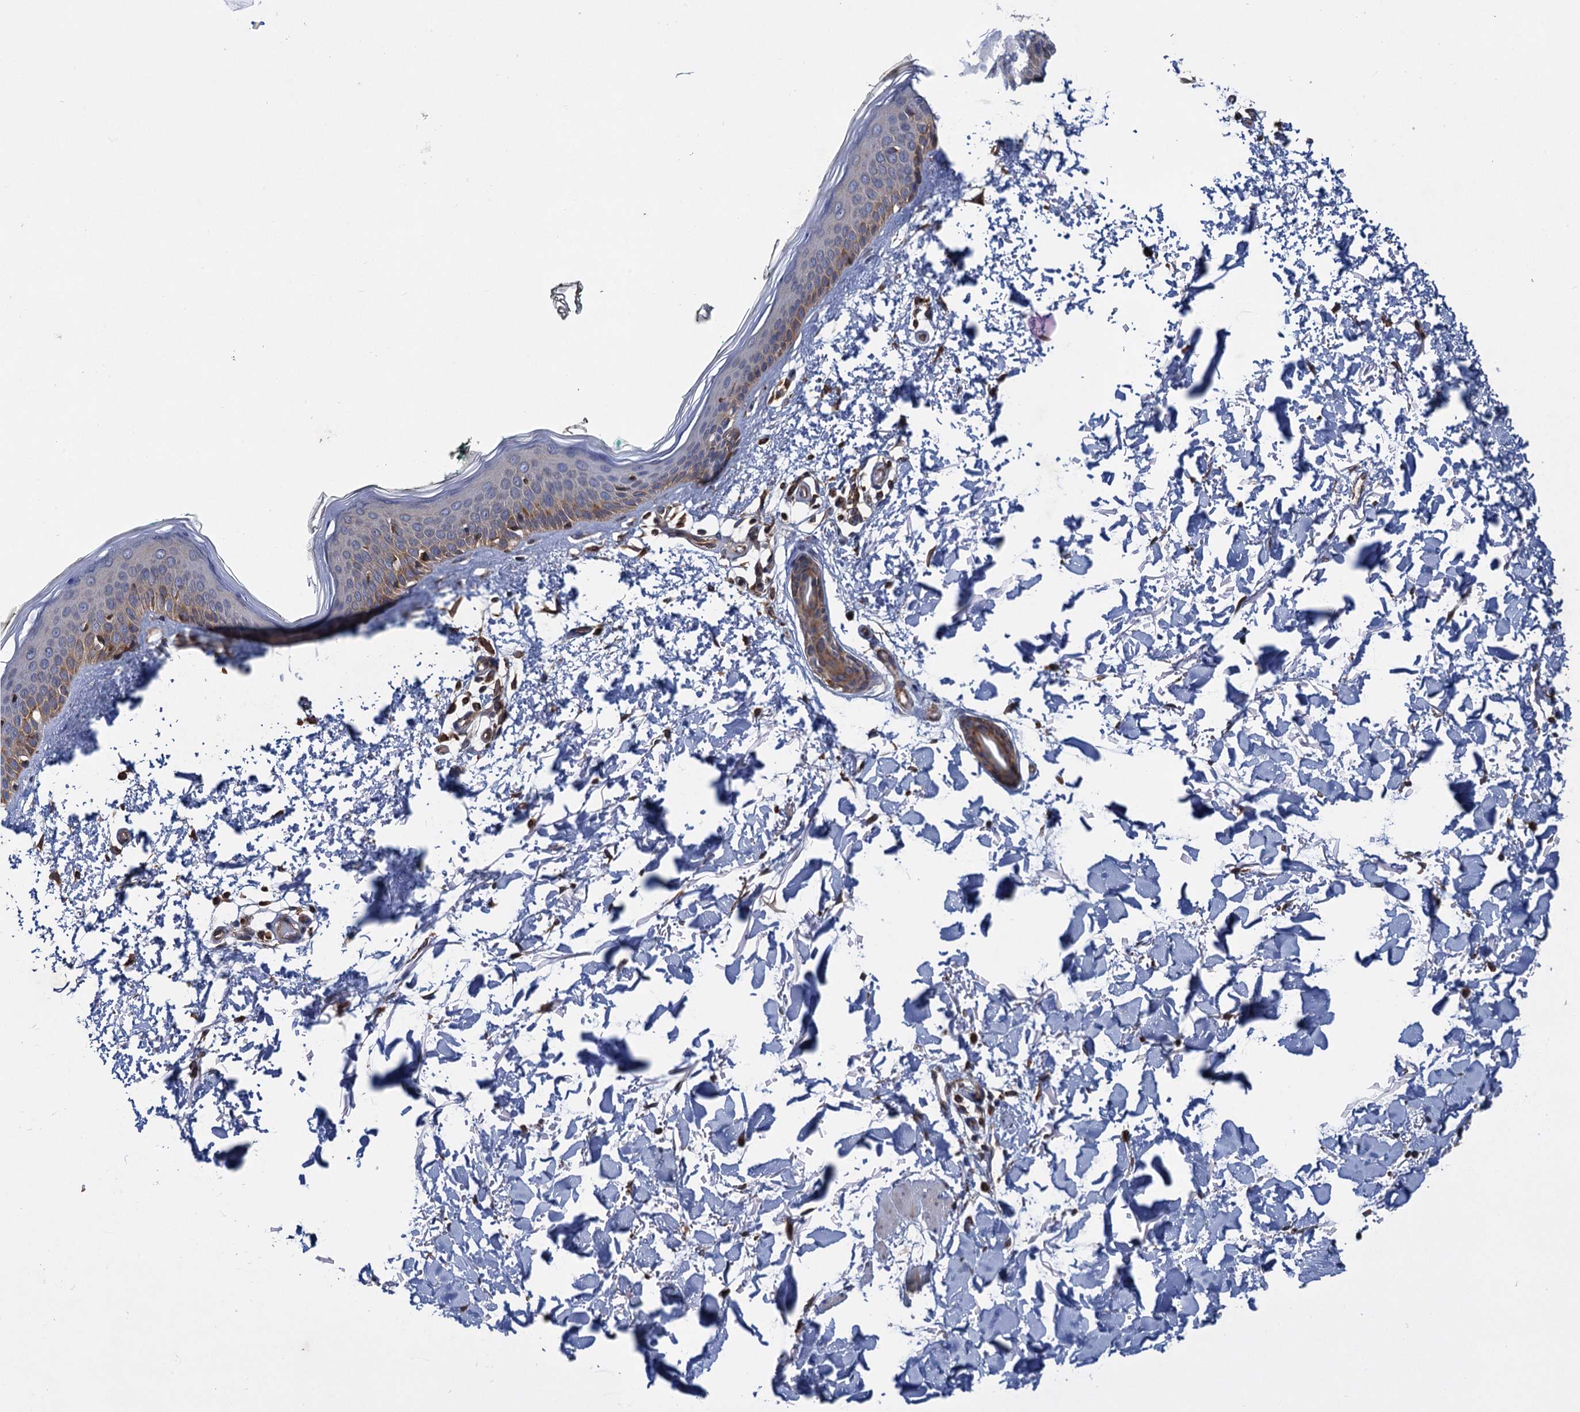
{"staining": {"intensity": "moderate", "quantity": "<25%", "location": "cytoplasmic/membranous"}, "tissue": "skin", "cell_type": "Fibroblasts", "image_type": "normal", "snomed": [{"axis": "morphology", "description": "Normal tissue, NOS"}, {"axis": "topography", "description": "Skin"}], "caption": "Human skin stained with a brown dye shows moderate cytoplasmic/membranous positive staining in approximately <25% of fibroblasts.", "gene": "ARMC5", "patient": {"sex": "male", "age": 62}}